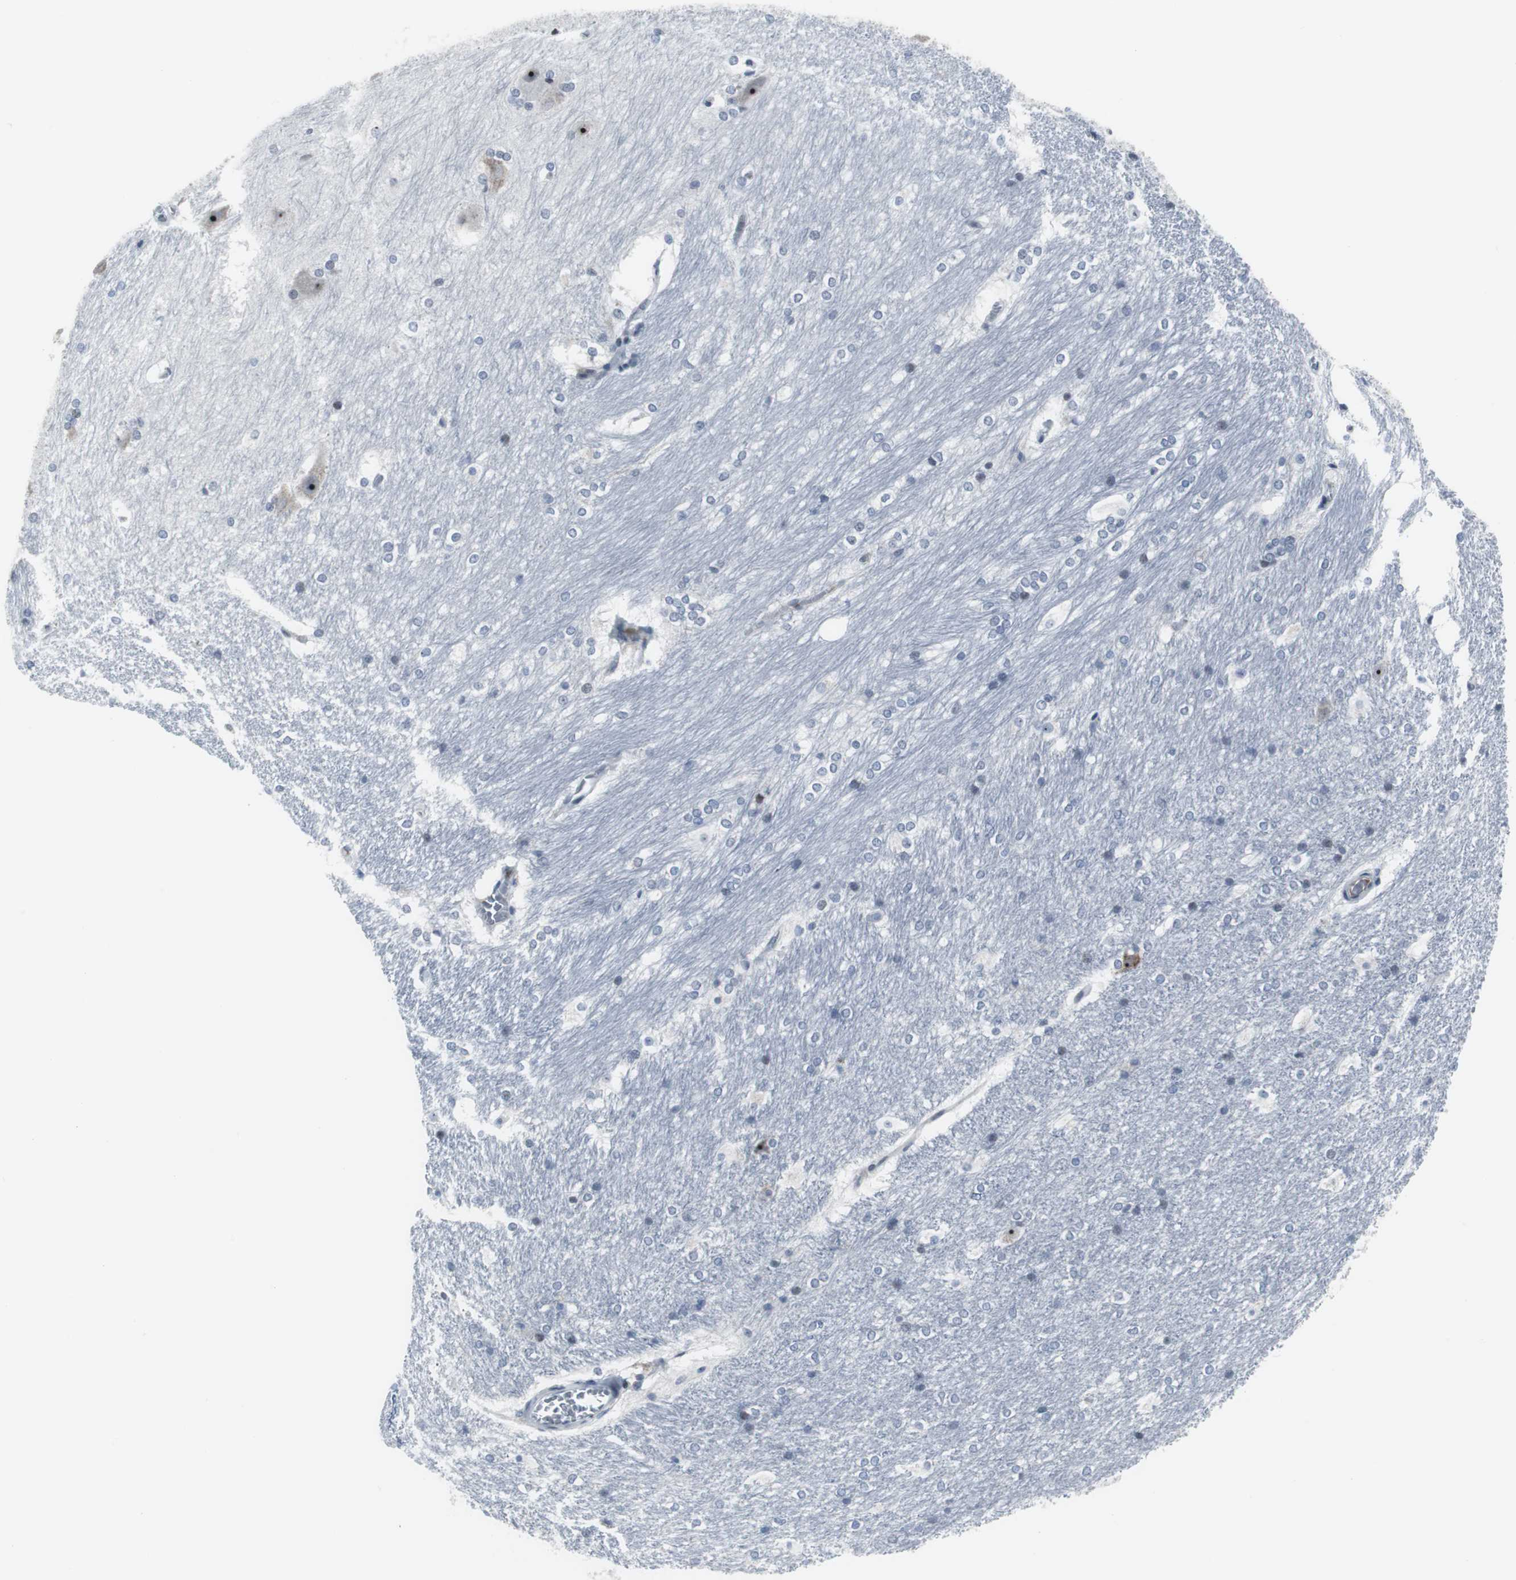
{"staining": {"intensity": "strong", "quantity": "<25%", "location": "nuclear"}, "tissue": "hippocampus", "cell_type": "Glial cells", "image_type": "normal", "snomed": [{"axis": "morphology", "description": "Normal tissue, NOS"}, {"axis": "topography", "description": "Hippocampus"}], "caption": "Immunohistochemistry (IHC) of benign human hippocampus demonstrates medium levels of strong nuclear positivity in approximately <25% of glial cells.", "gene": "DOK1", "patient": {"sex": "female", "age": 19}}